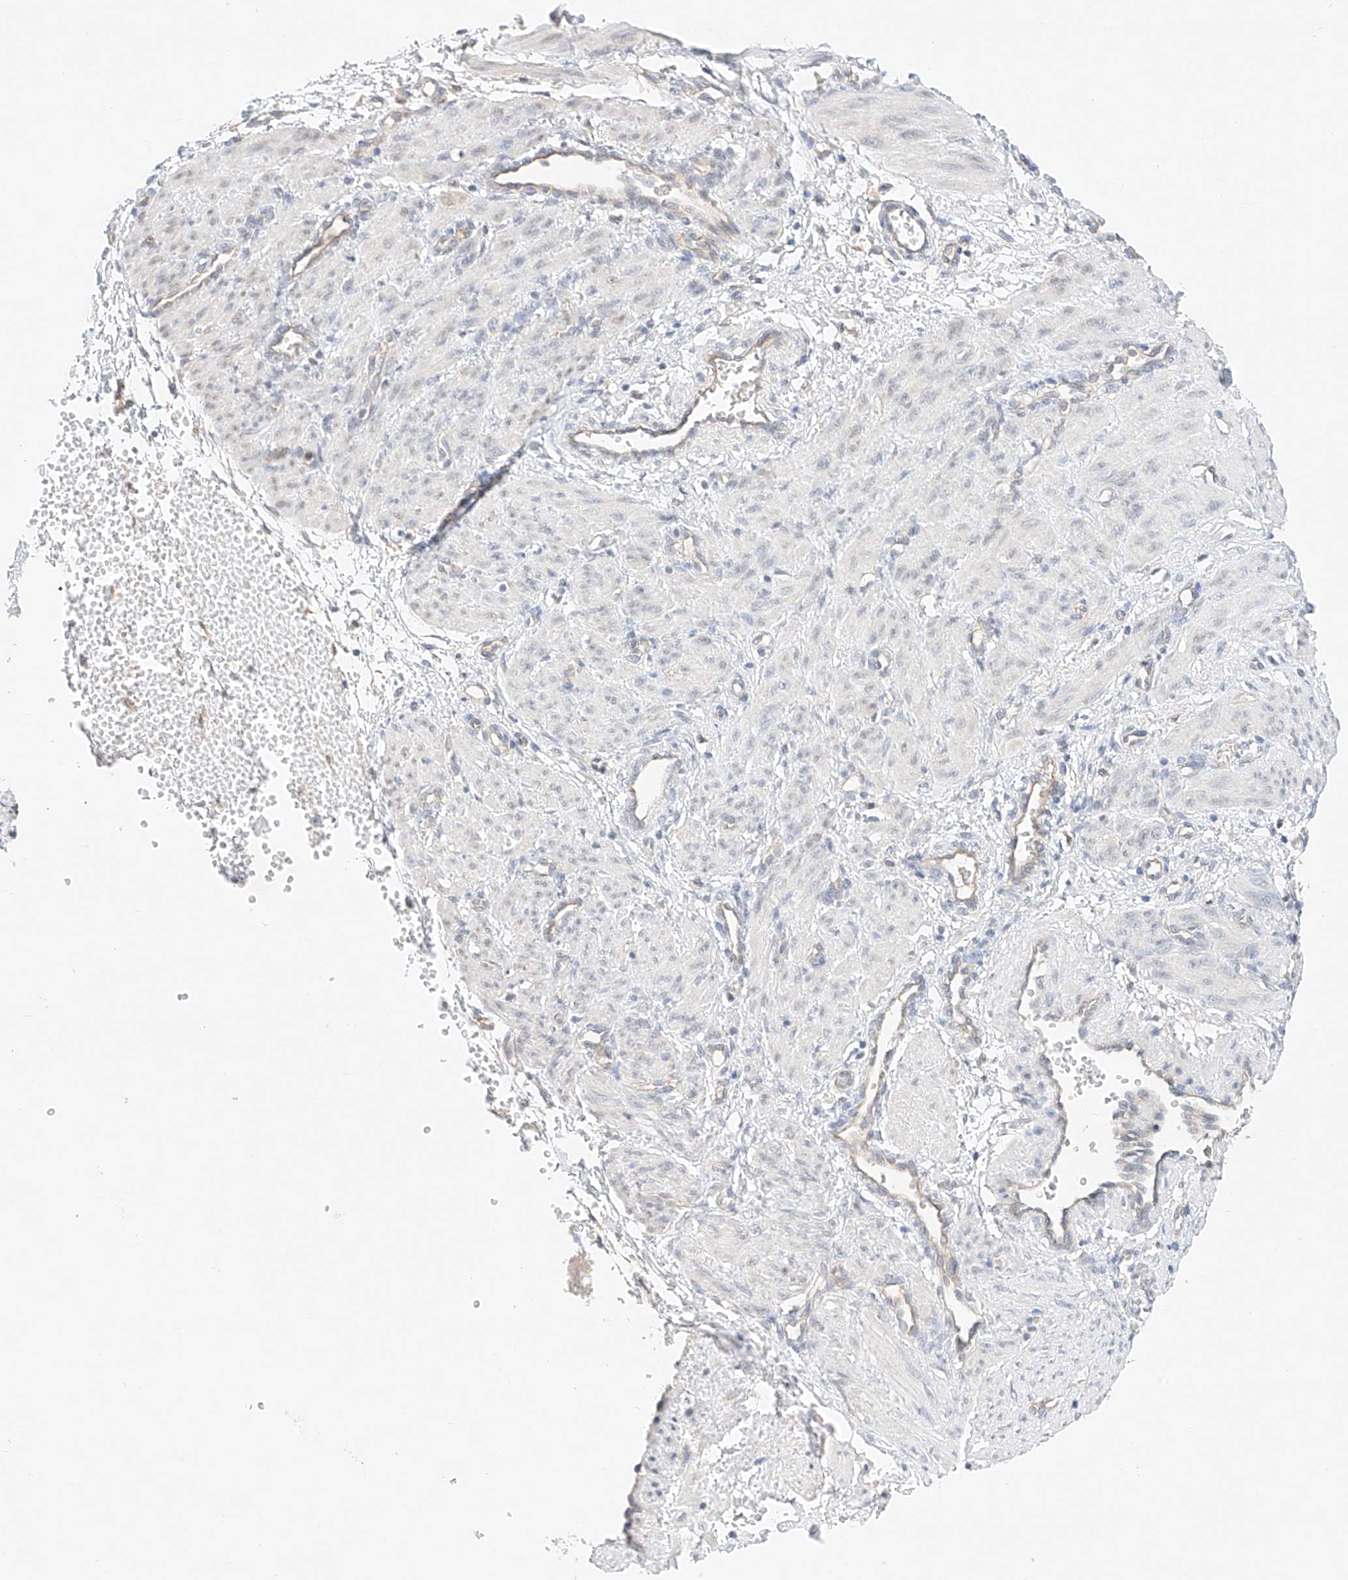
{"staining": {"intensity": "negative", "quantity": "none", "location": "none"}, "tissue": "smooth muscle", "cell_type": "Smooth muscle cells", "image_type": "normal", "snomed": [{"axis": "morphology", "description": "Normal tissue, NOS"}, {"axis": "topography", "description": "Endometrium"}], "caption": "Benign smooth muscle was stained to show a protein in brown. There is no significant positivity in smooth muscle cells.", "gene": "IL22RA2", "patient": {"sex": "female", "age": 33}}